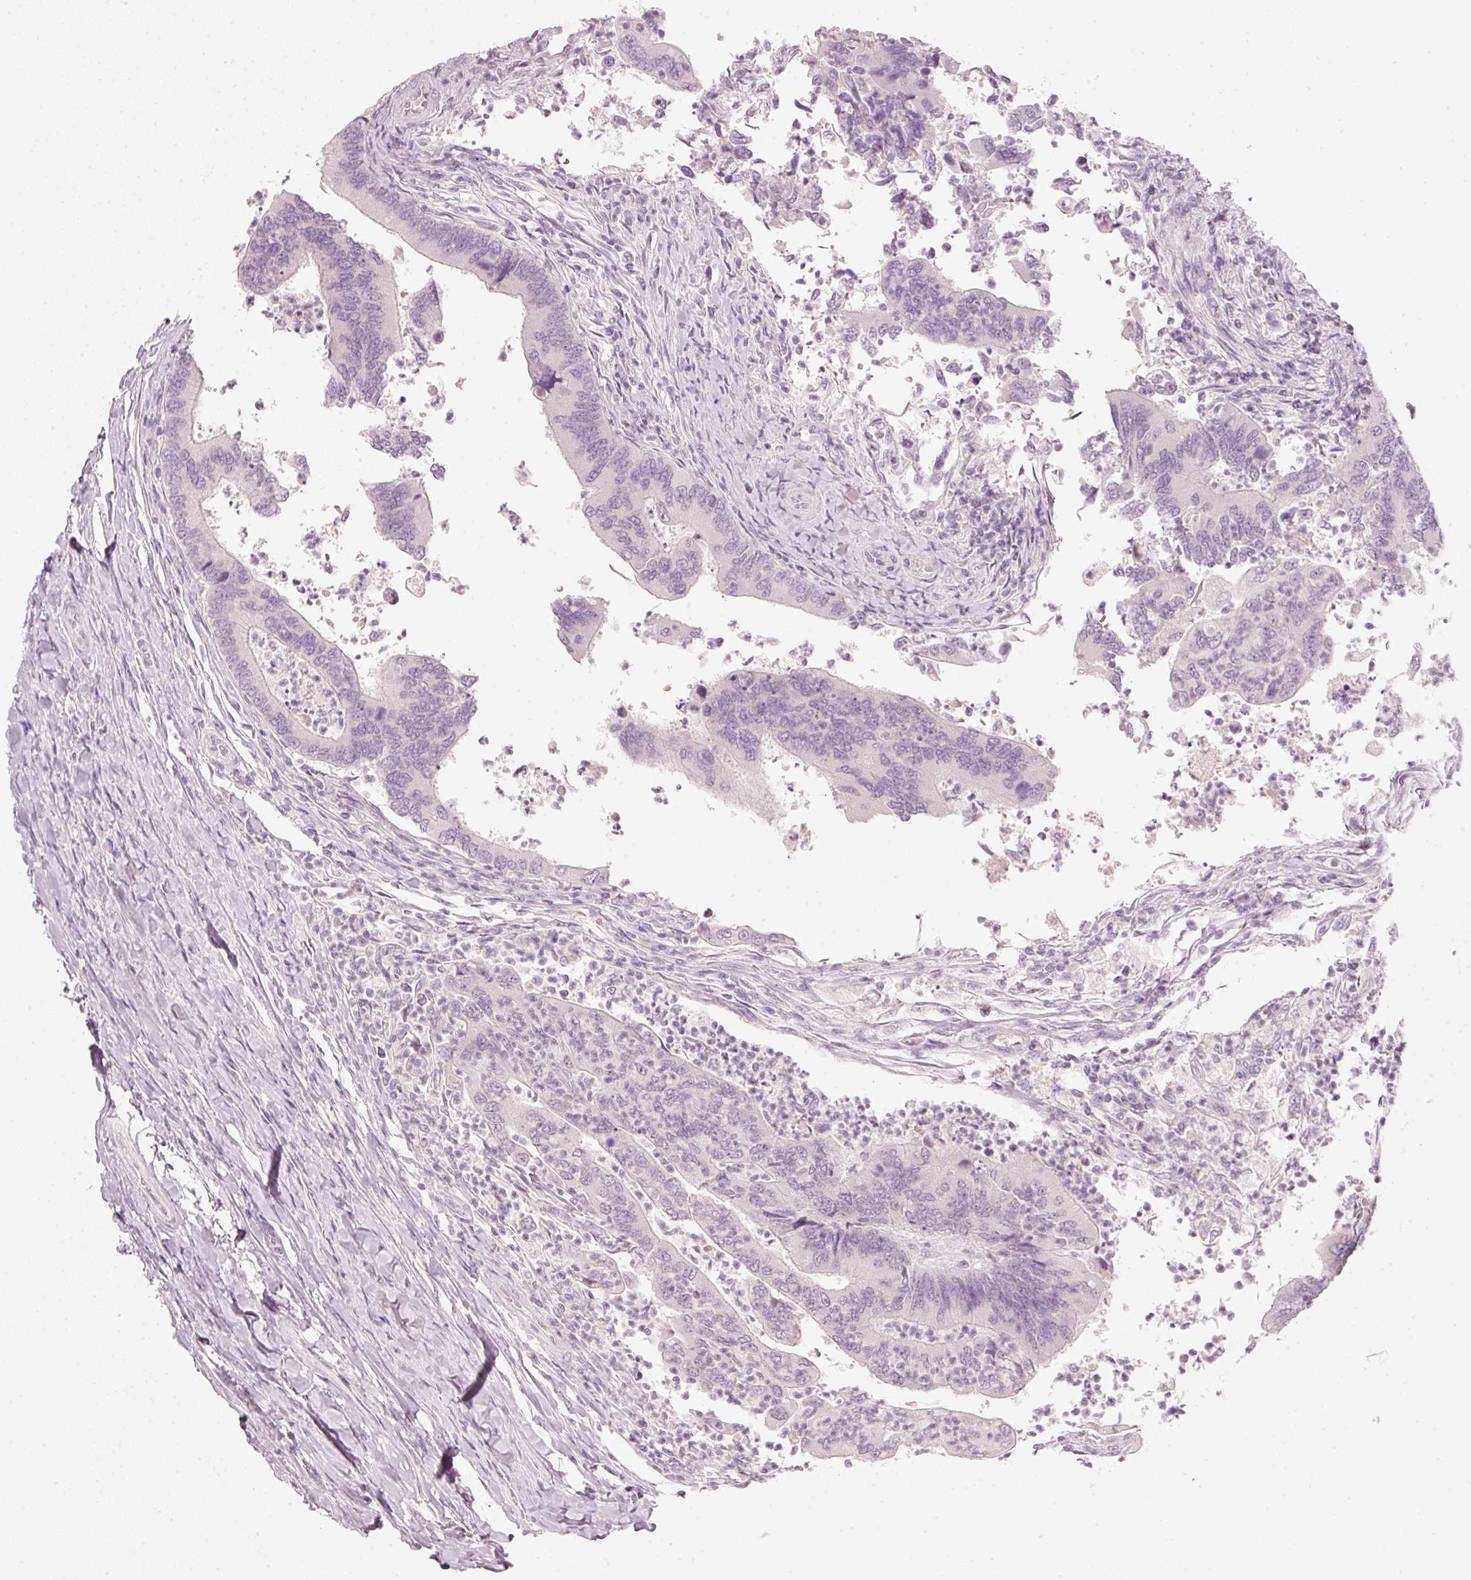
{"staining": {"intensity": "negative", "quantity": "none", "location": "none"}, "tissue": "colorectal cancer", "cell_type": "Tumor cells", "image_type": "cancer", "snomed": [{"axis": "morphology", "description": "Adenocarcinoma, NOS"}, {"axis": "topography", "description": "Colon"}], "caption": "This is an immunohistochemistry (IHC) image of human colorectal adenocarcinoma. There is no positivity in tumor cells.", "gene": "STEAP1", "patient": {"sex": "female", "age": 67}}